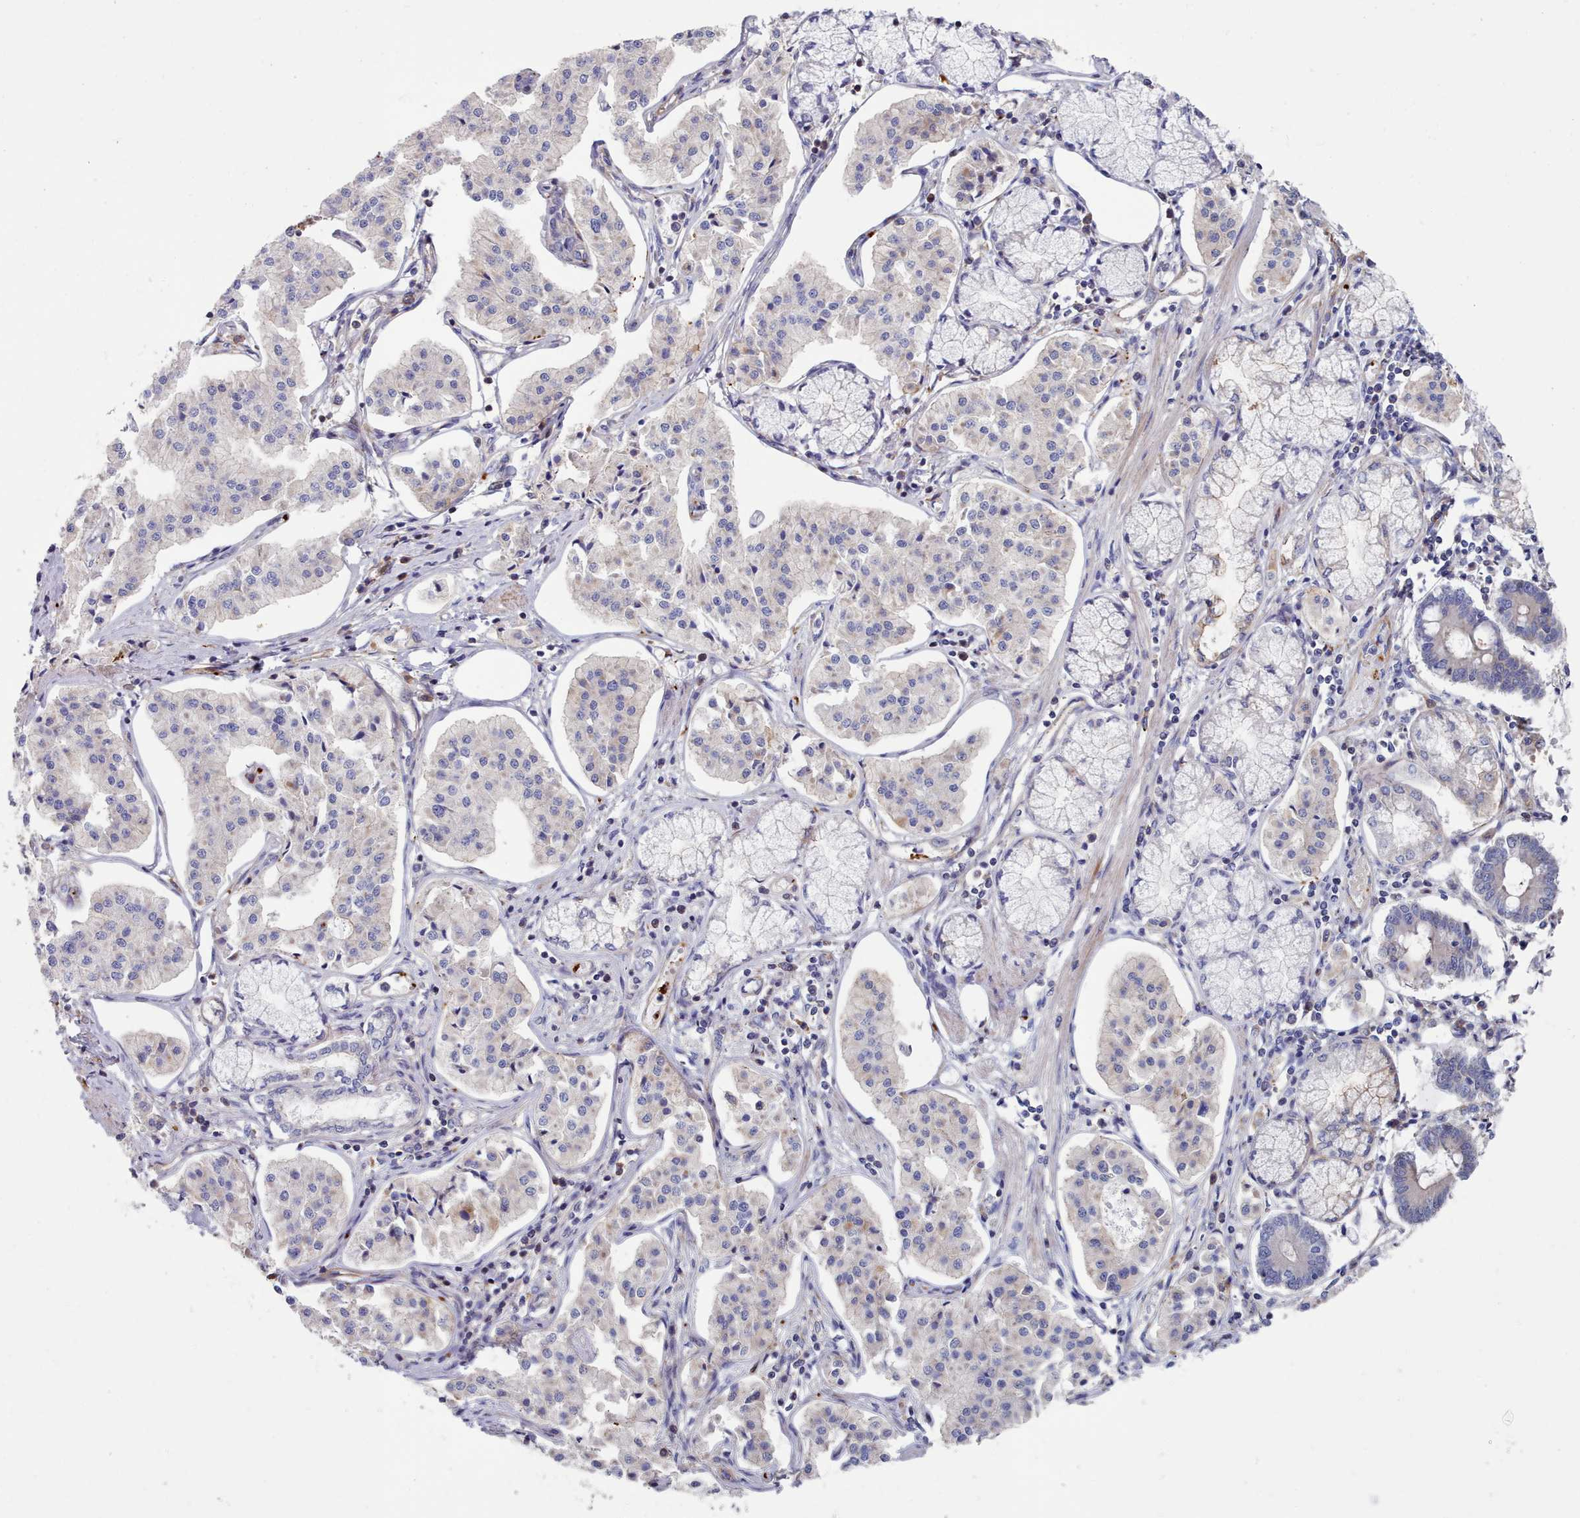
{"staining": {"intensity": "negative", "quantity": "none", "location": "none"}, "tissue": "pancreatic cancer", "cell_type": "Tumor cells", "image_type": "cancer", "snomed": [{"axis": "morphology", "description": "Adenocarcinoma, NOS"}, {"axis": "topography", "description": "Pancreas"}], "caption": "An IHC micrograph of pancreatic cancer (adenocarcinoma) is shown. There is no staining in tumor cells of pancreatic cancer (adenocarcinoma).", "gene": "G6PC1", "patient": {"sex": "female", "age": 50}}